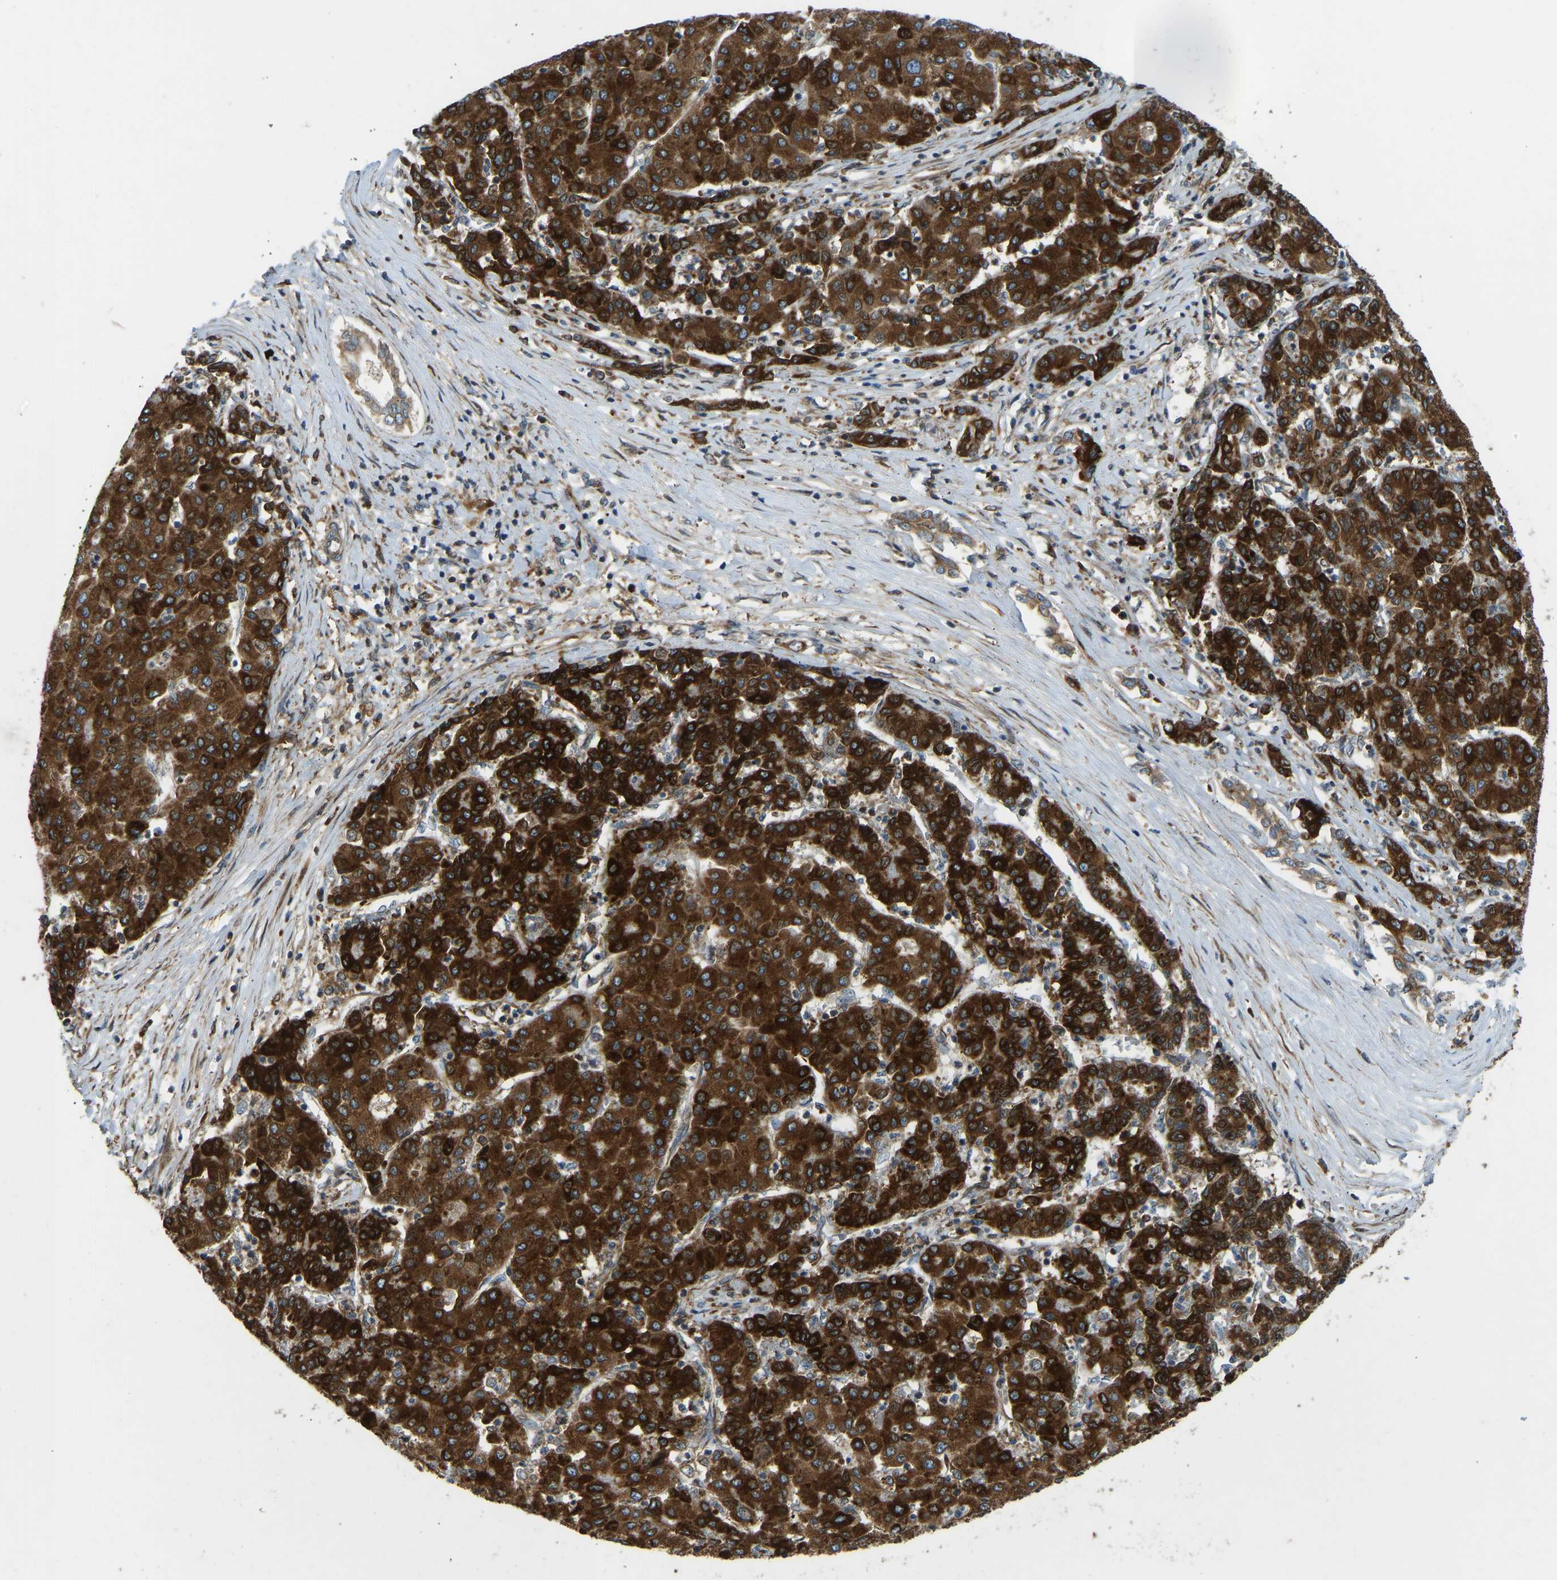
{"staining": {"intensity": "strong", "quantity": ">75%", "location": "cytoplasmic/membranous"}, "tissue": "liver cancer", "cell_type": "Tumor cells", "image_type": "cancer", "snomed": [{"axis": "morphology", "description": "Carcinoma, Hepatocellular, NOS"}, {"axis": "topography", "description": "Liver"}], "caption": "Immunohistochemical staining of human hepatocellular carcinoma (liver) exhibits strong cytoplasmic/membranous protein expression in approximately >75% of tumor cells.", "gene": "OS9", "patient": {"sex": "male", "age": 65}}